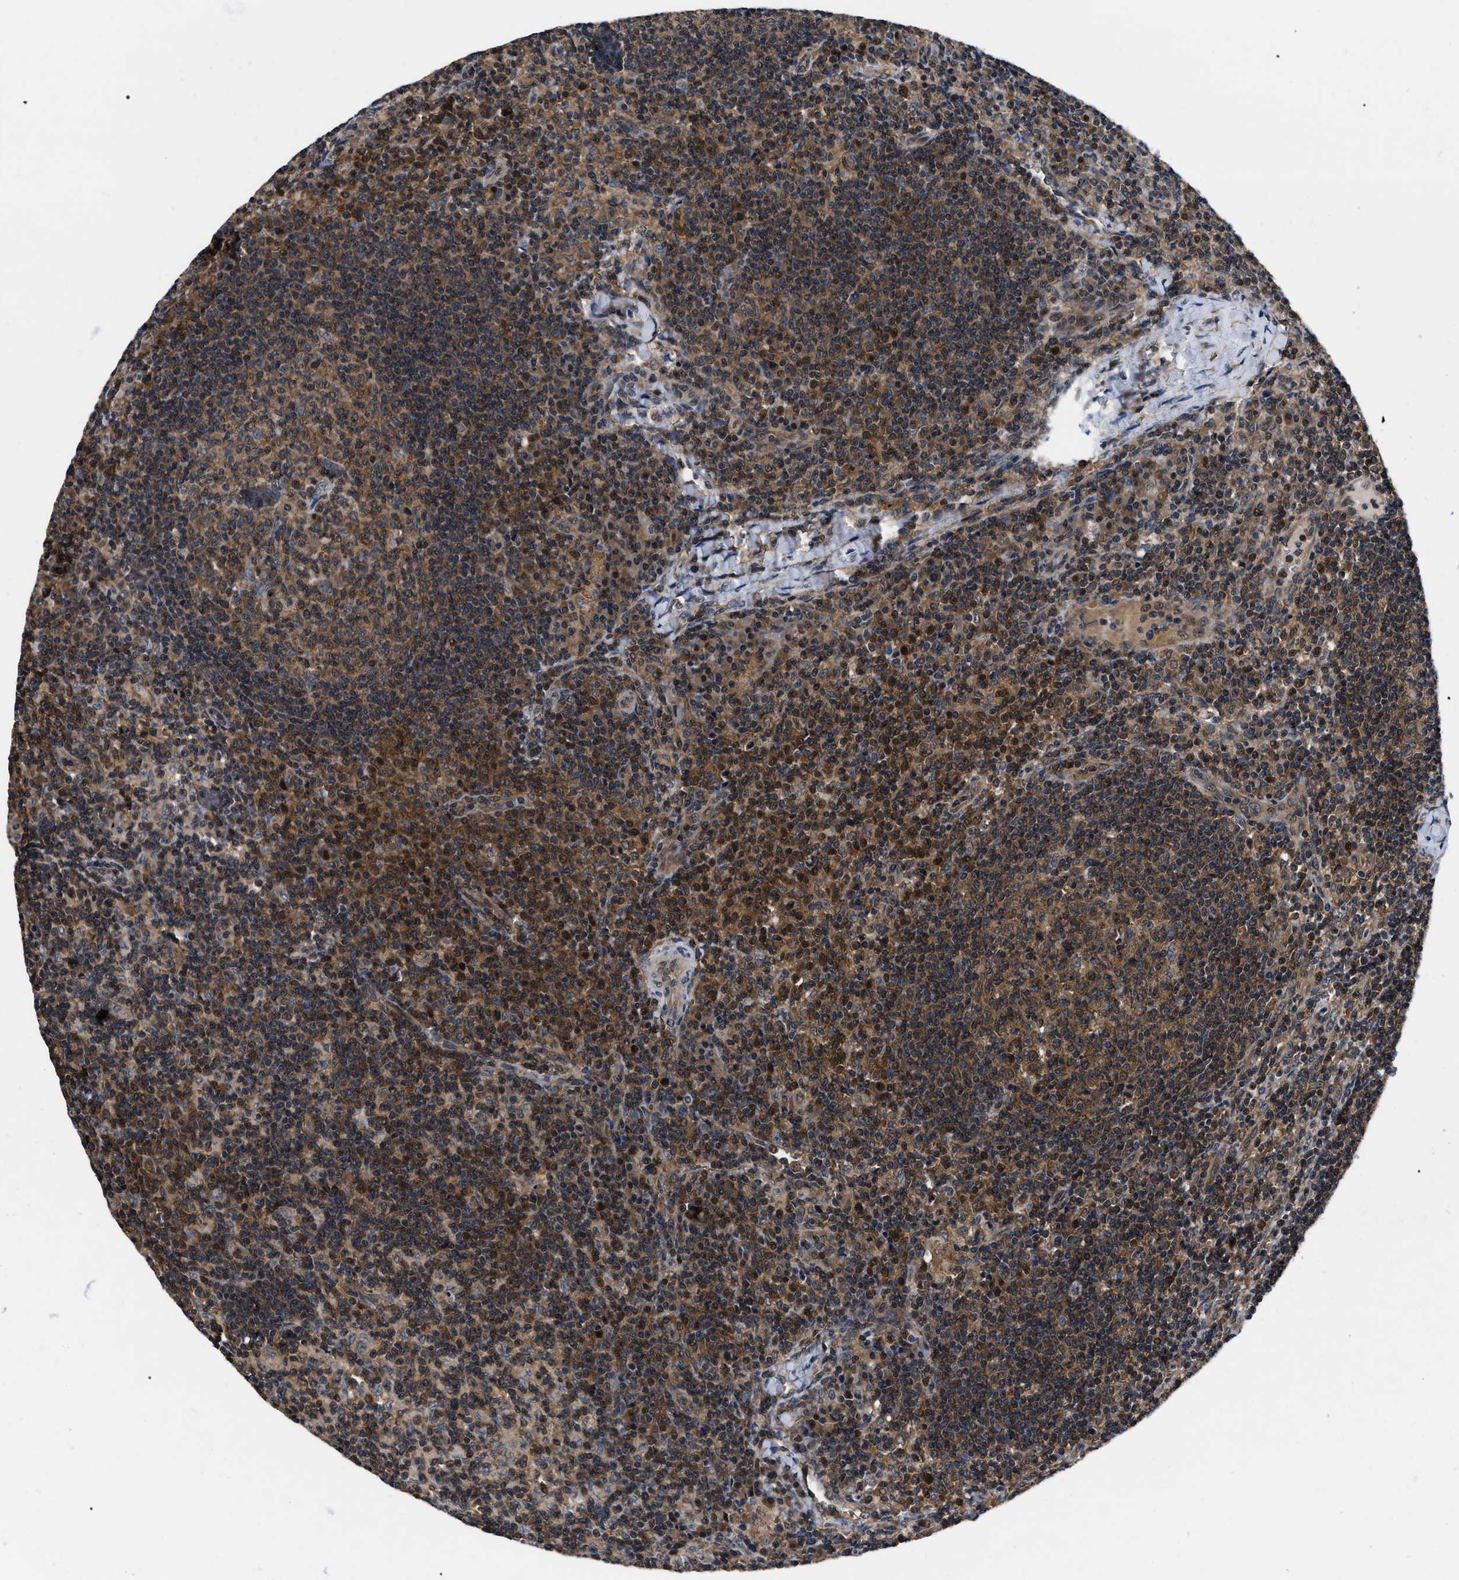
{"staining": {"intensity": "moderate", "quantity": ">75%", "location": "cytoplasmic/membranous"}, "tissue": "lymph node", "cell_type": "Germinal center cells", "image_type": "normal", "snomed": [{"axis": "morphology", "description": "Normal tissue, NOS"}, {"axis": "morphology", "description": "Inflammation, NOS"}, {"axis": "topography", "description": "Lymph node"}], "caption": "Immunohistochemical staining of normal lymph node displays medium levels of moderate cytoplasmic/membranous staining in approximately >75% of germinal center cells. (DAB (3,3'-diaminobenzidine) IHC, brown staining for protein, blue staining for nuclei).", "gene": "GET4", "patient": {"sex": "male", "age": 55}}